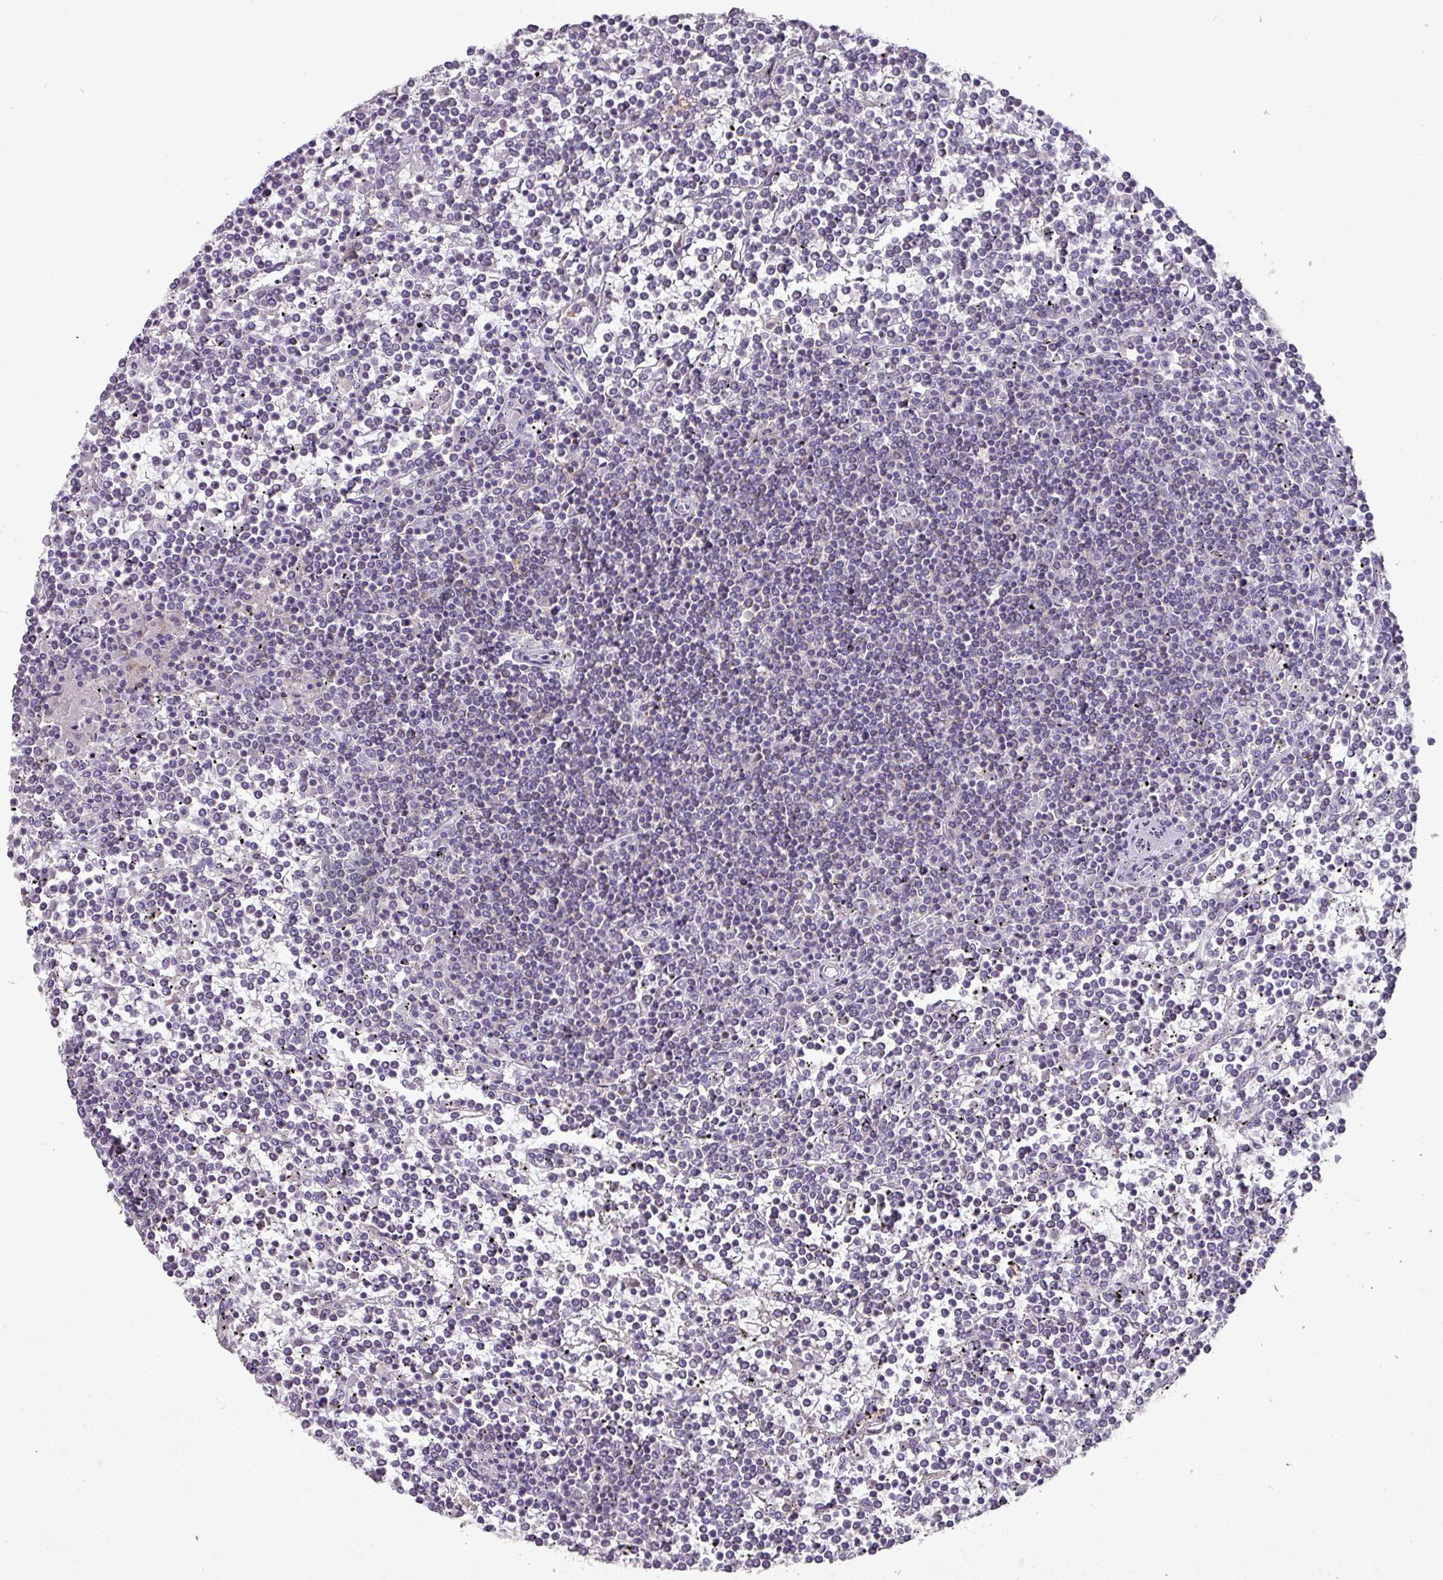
{"staining": {"intensity": "negative", "quantity": "none", "location": "none"}, "tissue": "lymphoma", "cell_type": "Tumor cells", "image_type": "cancer", "snomed": [{"axis": "morphology", "description": "Malignant lymphoma, non-Hodgkin's type, Low grade"}, {"axis": "topography", "description": "Spleen"}], "caption": "Immunohistochemistry of low-grade malignant lymphoma, non-Hodgkin's type displays no staining in tumor cells.", "gene": "TRAPPC1", "patient": {"sex": "female", "age": 19}}